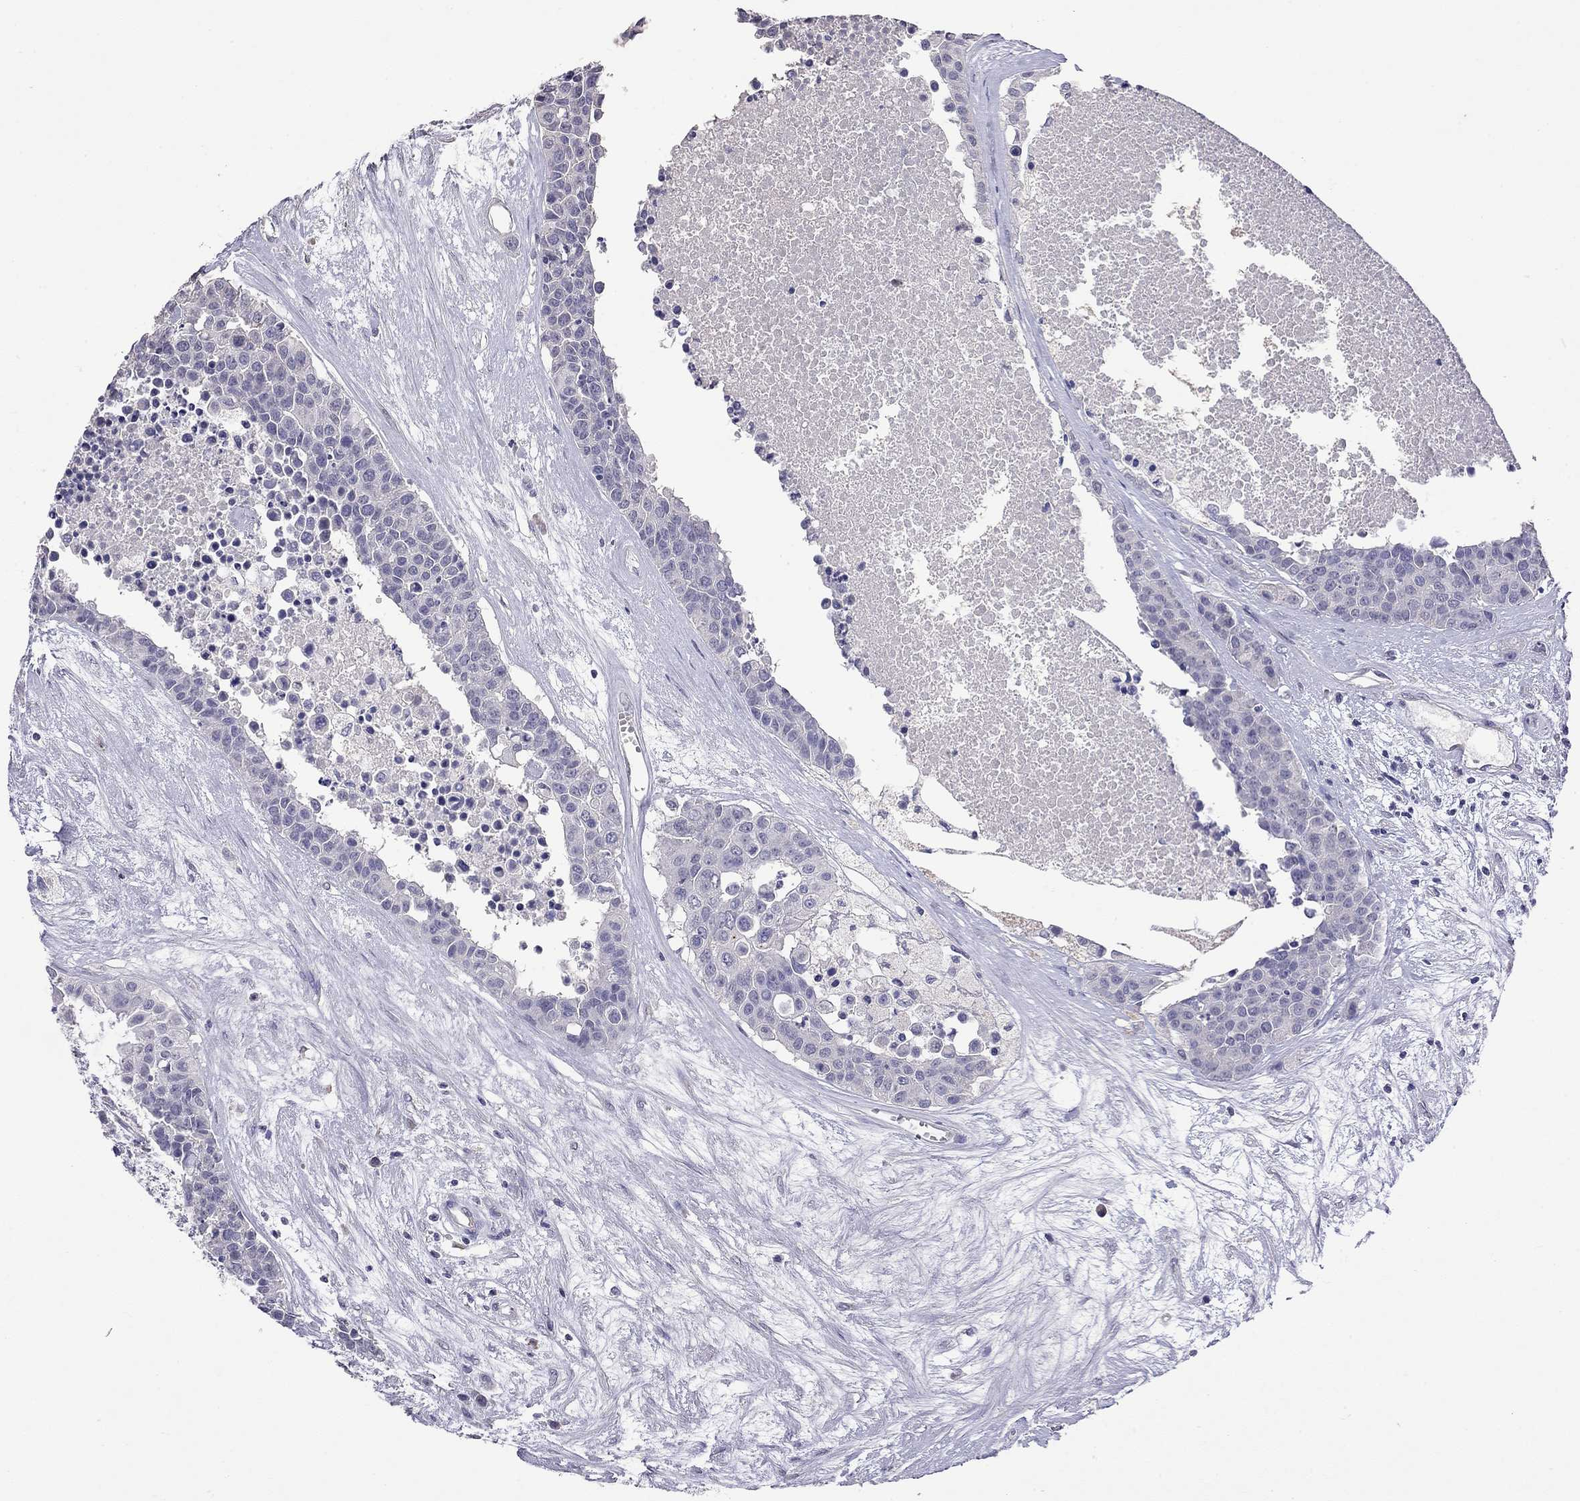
{"staining": {"intensity": "negative", "quantity": "none", "location": "none"}, "tissue": "carcinoid", "cell_type": "Tumor cells", "image_type": "cancer", "snomed": [{"axis": "morphology", "description": "Carcinoid, malignant, NOS"}, {"axis": "topography", "description": "Colon"}], "caption": "Immunohistochemistry of carcinoid demonstrates no expression in tumor cells.", "gene": "WNK3", "patient": {"sex": "male", "age": 81}}